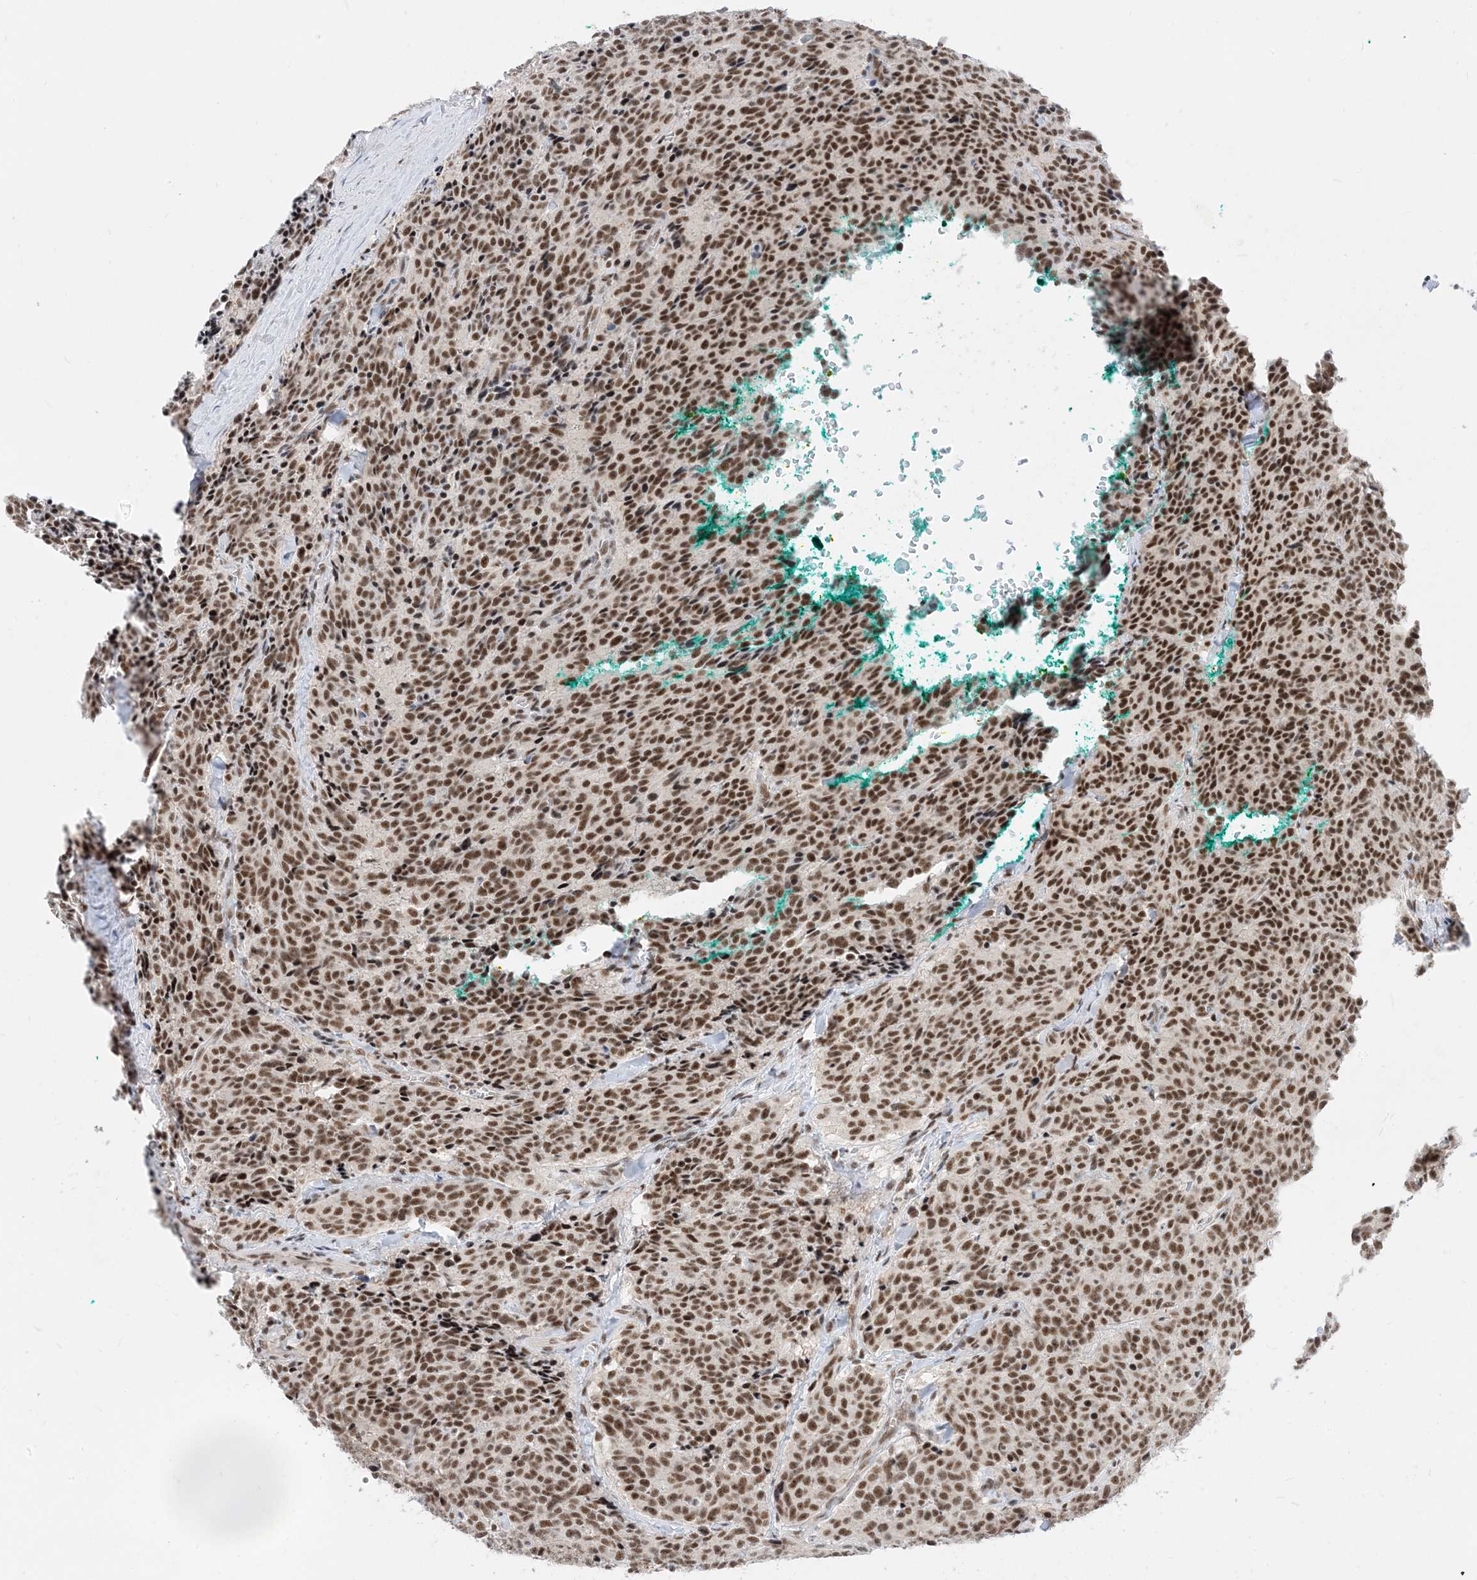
{"staining": {"intensity": "moderate", "quantity": ">75%", "location": "nuclear"}, "tissue": "carcinoid", "cell_type": "Tumor cells", "image_type": "cancer", "snomed": [{"axis": "morphology", "description": "Carcinoid, malignant, NOS"}, {"axis": "topography", "description": "Lung"}], "caption": "Malignant carcinoid stained for a protein shows moderate nuclear positivity in tumor cells. The staining was performed using DAB (3,3'-diaminobenzidine) to visualize the protein expression in brown, while the nuclei were stained in blue with hematoxylin (Magnification: 20x).", "gene": "SF3A3", "patient": {"sex": "female", "age": 46}}